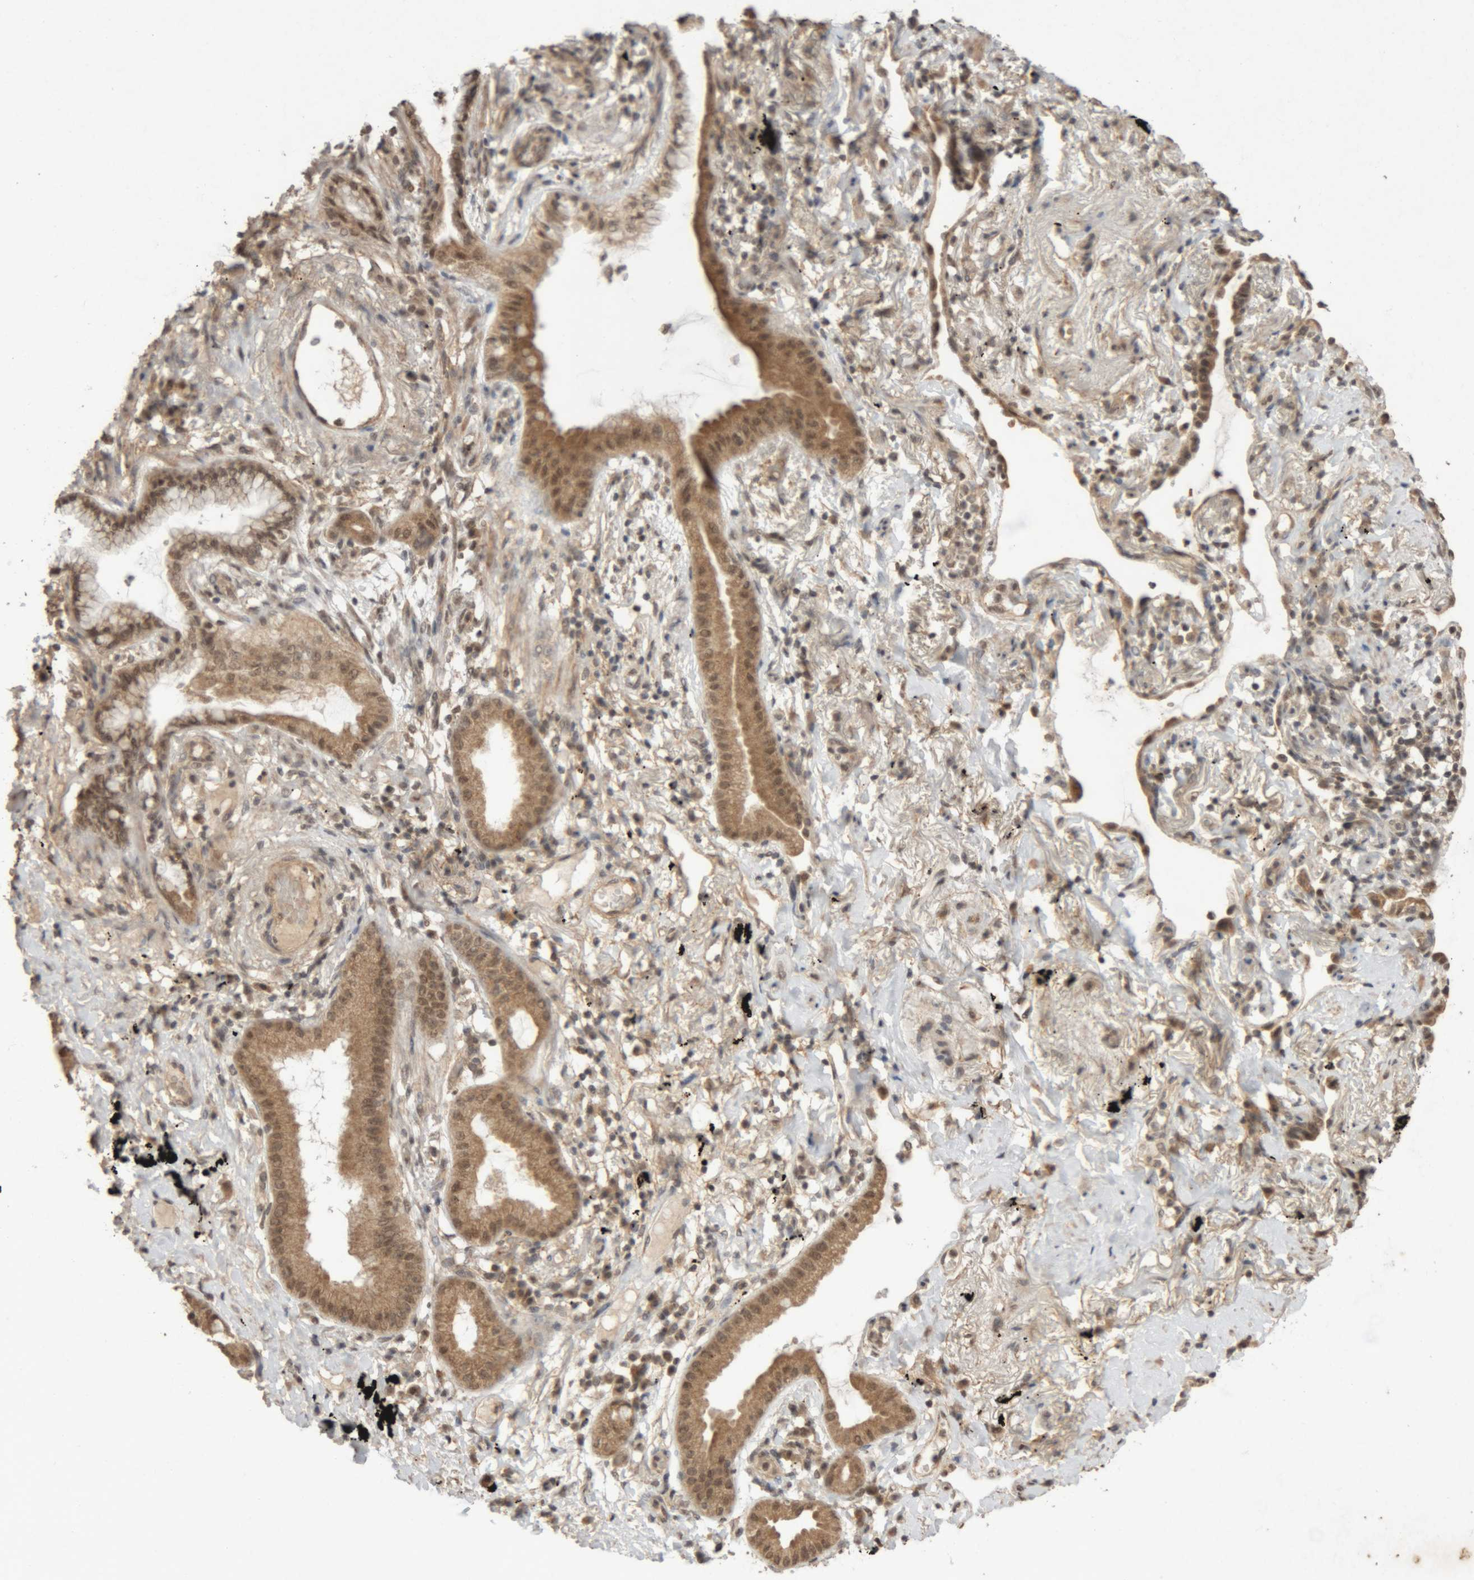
{"staining": {"intensity": "moderate", "quantity": "25%-75%", "location": "cytoplasmic/membranous,nuclear"}, "tissue": "lung cancer", "cell_type": "Tumor cells", "image_type": "cancer", "snomed": [{"axis": "morphology", "description": "Adenocarcinoma, NOS"}, {"axis": "topography", "description": "Lung"}], "caption": "A medium amount of moderate cytoplasmic/membranous and nuclear expression is seen in about 25%-75% of tumor cells in lung cancer (adenocarcinoma) tissue.", "gene": "KEAP1", "patient": {"sex": "female", "age": 70}}